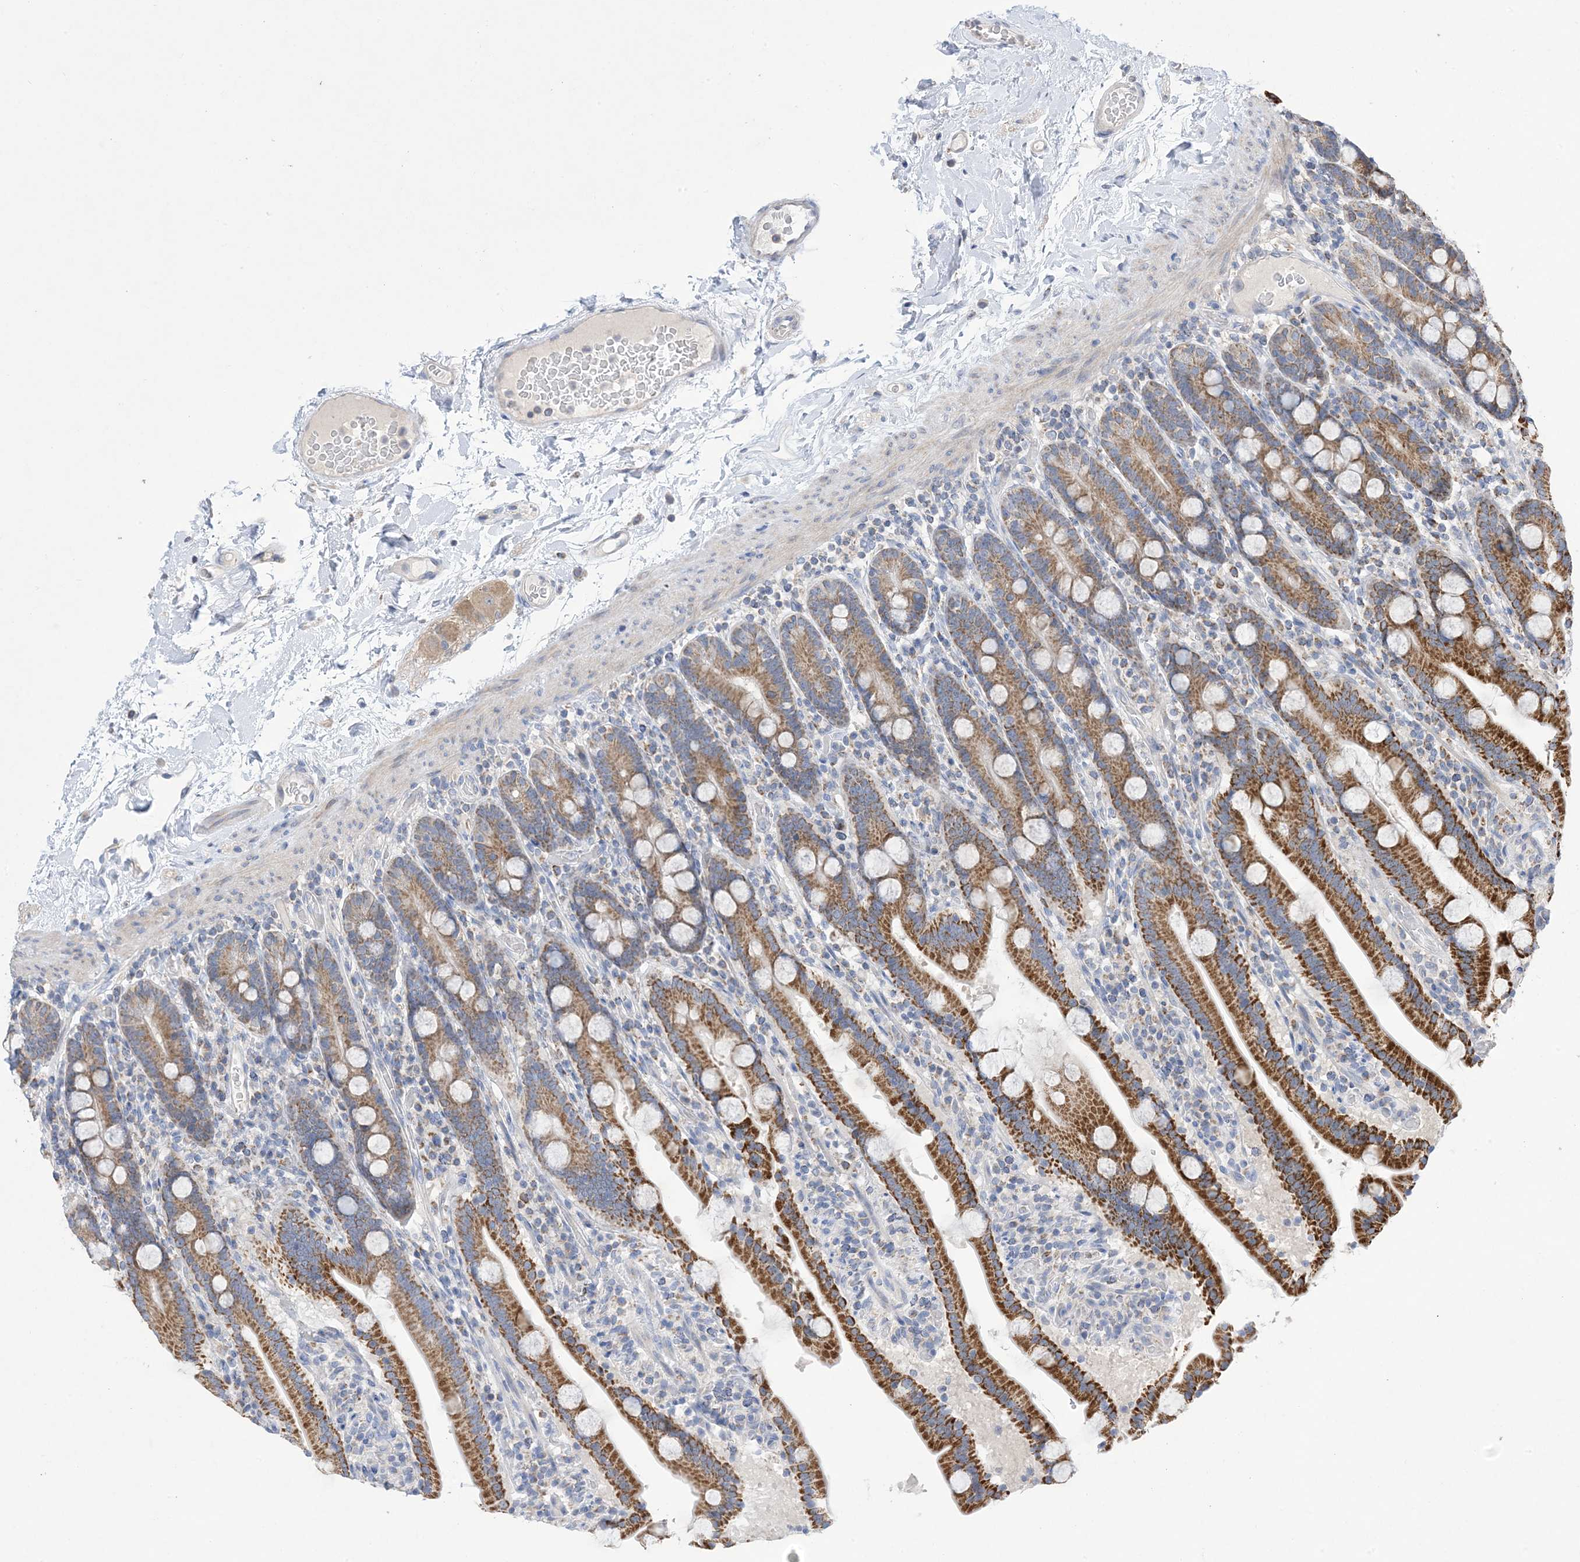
{"staining": {"intensity": "strong", "quantity": ">75%", "location": "cytoplasmic/membranous"}, "tissue": "duodenum", "cell_type": "Glandular cells", "image_type": "normal", "snomed": [{"axis": "morphology", "description": "Normal tissue, NOS"}, {"axis": "topography", "description": "Duodenum"}], "caption": "Human duodenum stained with a brown dye demonstrates strong cytoplasmic/membranous positive positivity in about >75% of glandular cells.", "gene": "CLEC16A", "patient": {"sex": "male", "age": 55}}